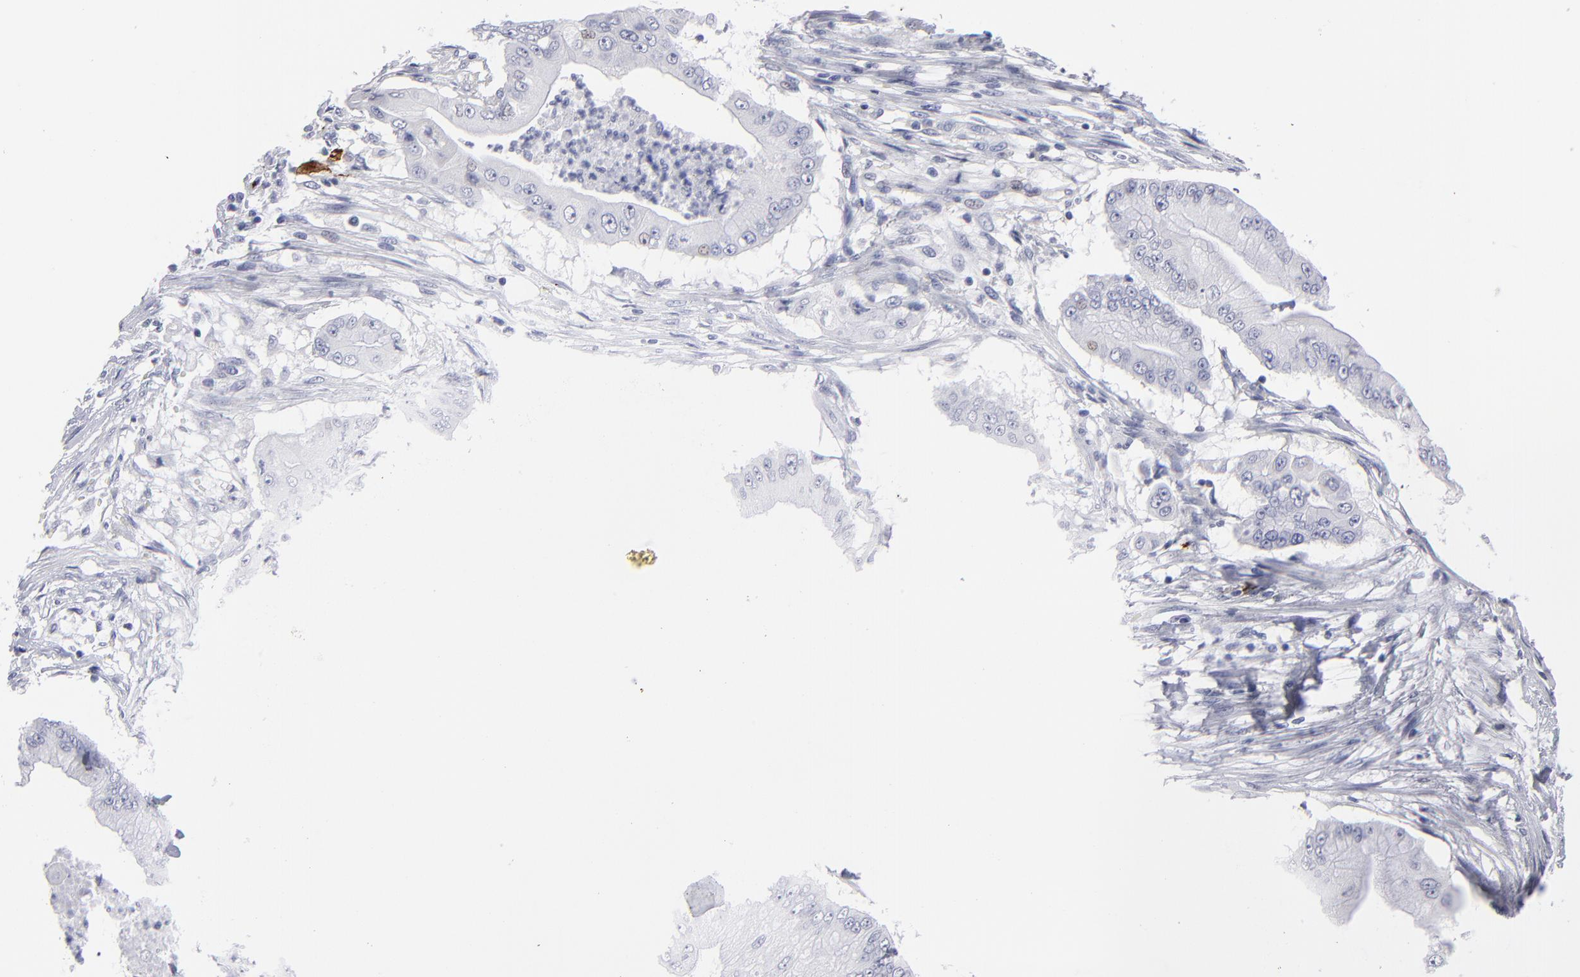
{"staining": {"intensity": "negative", "quantity": "none", "location": "none"}, "tissue": "pancreatic cancer", "cell_type": "Tumor cells", "image_type": "cancer", "snomed": [{"axis": "morphology", "description": "Adenocarcinoma, NOS"}, {"axis": "topography", "description": "Pancreas"}], "caption": "Protein analysis of adenocarcinoma (pancreatic) reveals no significant expression in tumor cells. (IHC, brightfield microscopy, high magnification).", "gene": "CADM3", "patient": {"sex": "male", "age": 62}}